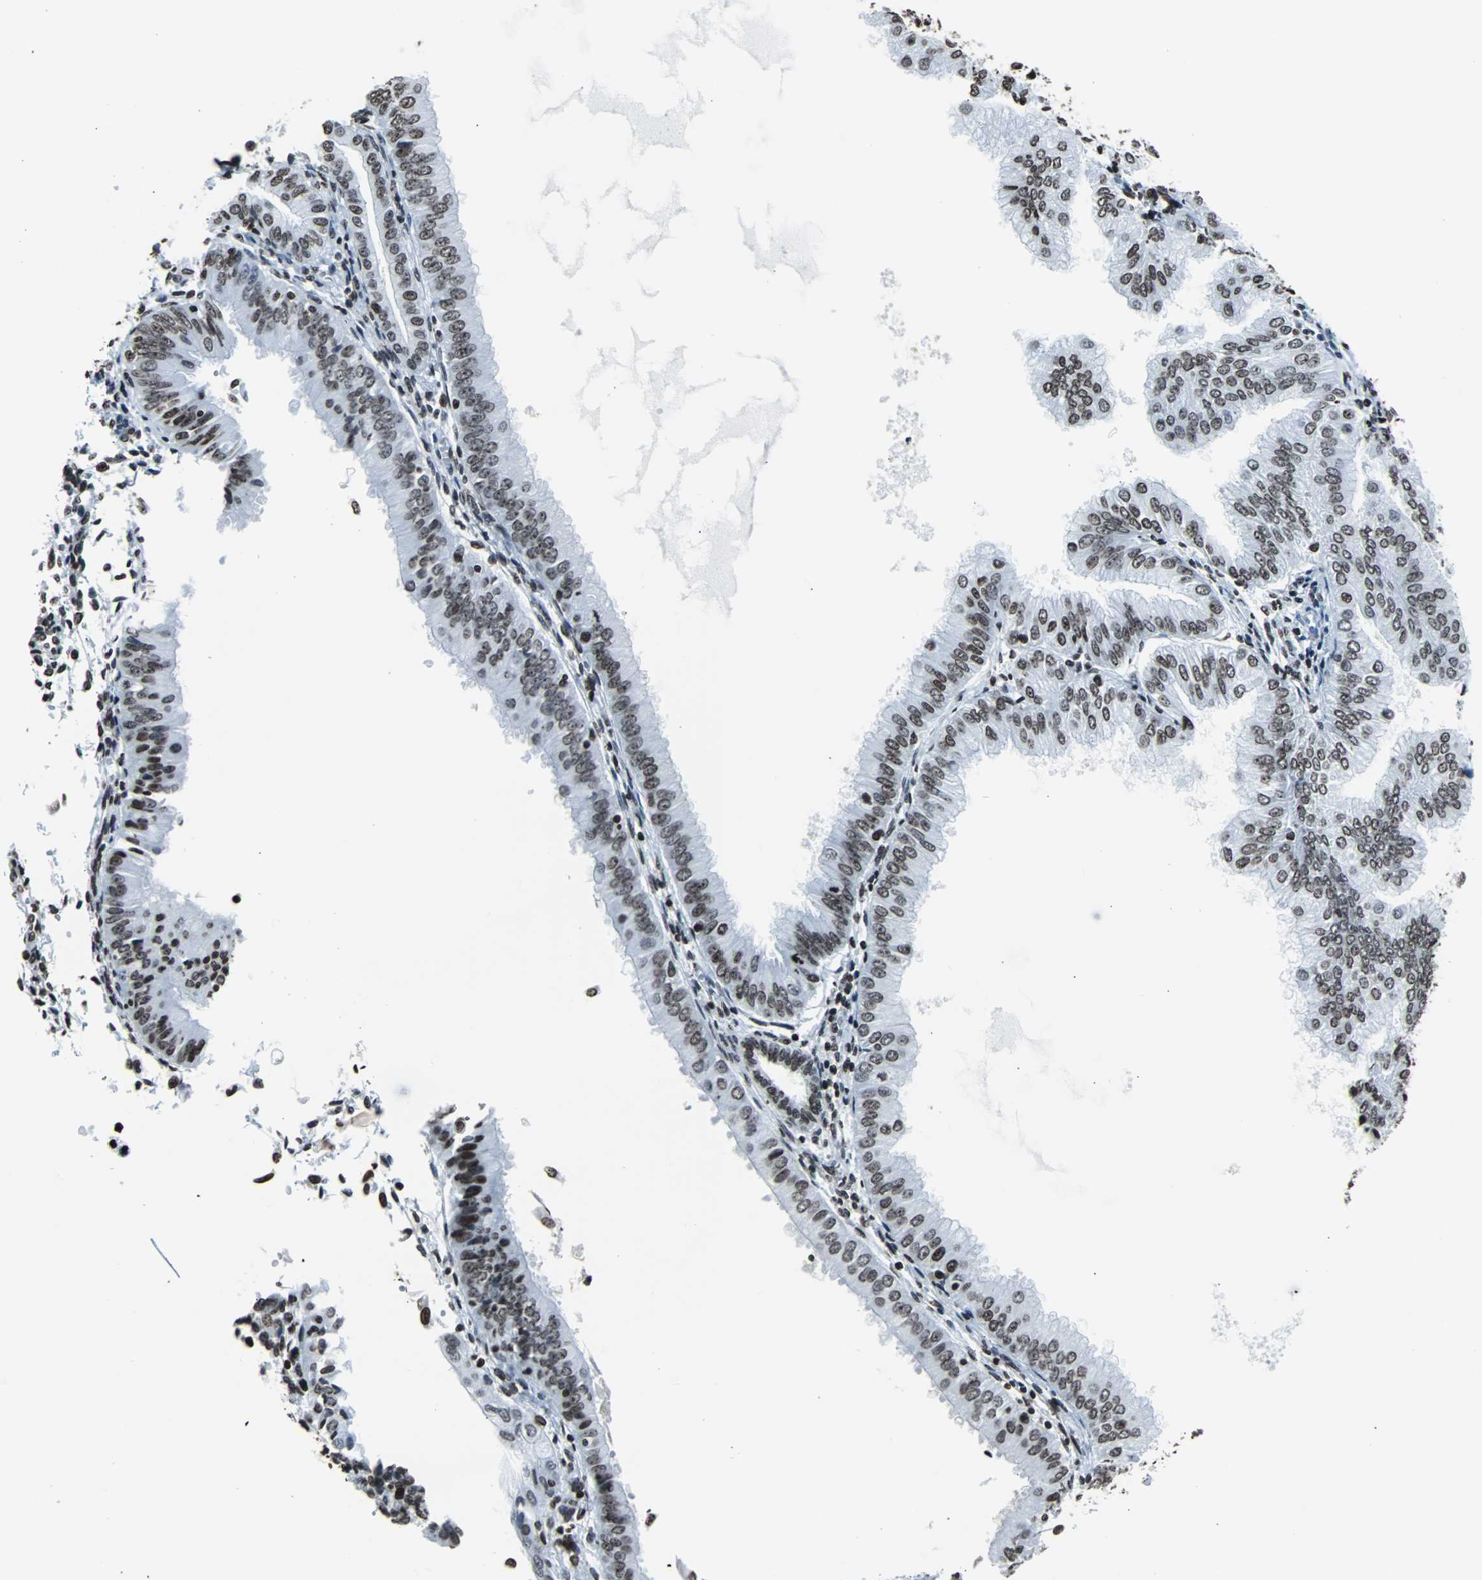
{"staining": {"intensity": "moderate", "quantity": ">75%", "location": "nuclear"}, "tissue": "endometrial cancer", "cell_type": "Tumor cells", "image_type": "cancer", "snomed": [{"axis": "morphology", "description": "Adenocarcinoma, NOS"}, {"axis": "topography", "description": "Endometrium"}], "caption": "Immunohistochemical staining of endometrial adenocarcinoma shows medium levels of moderate nuclear expression in about >75% of tumor cells. (DAB (3,3'-diaminobenzidine) IHC with brightfield microscopy, high magnification).", "gene": "H2BC18", "patient": {"sex": "female", "age": 53}}